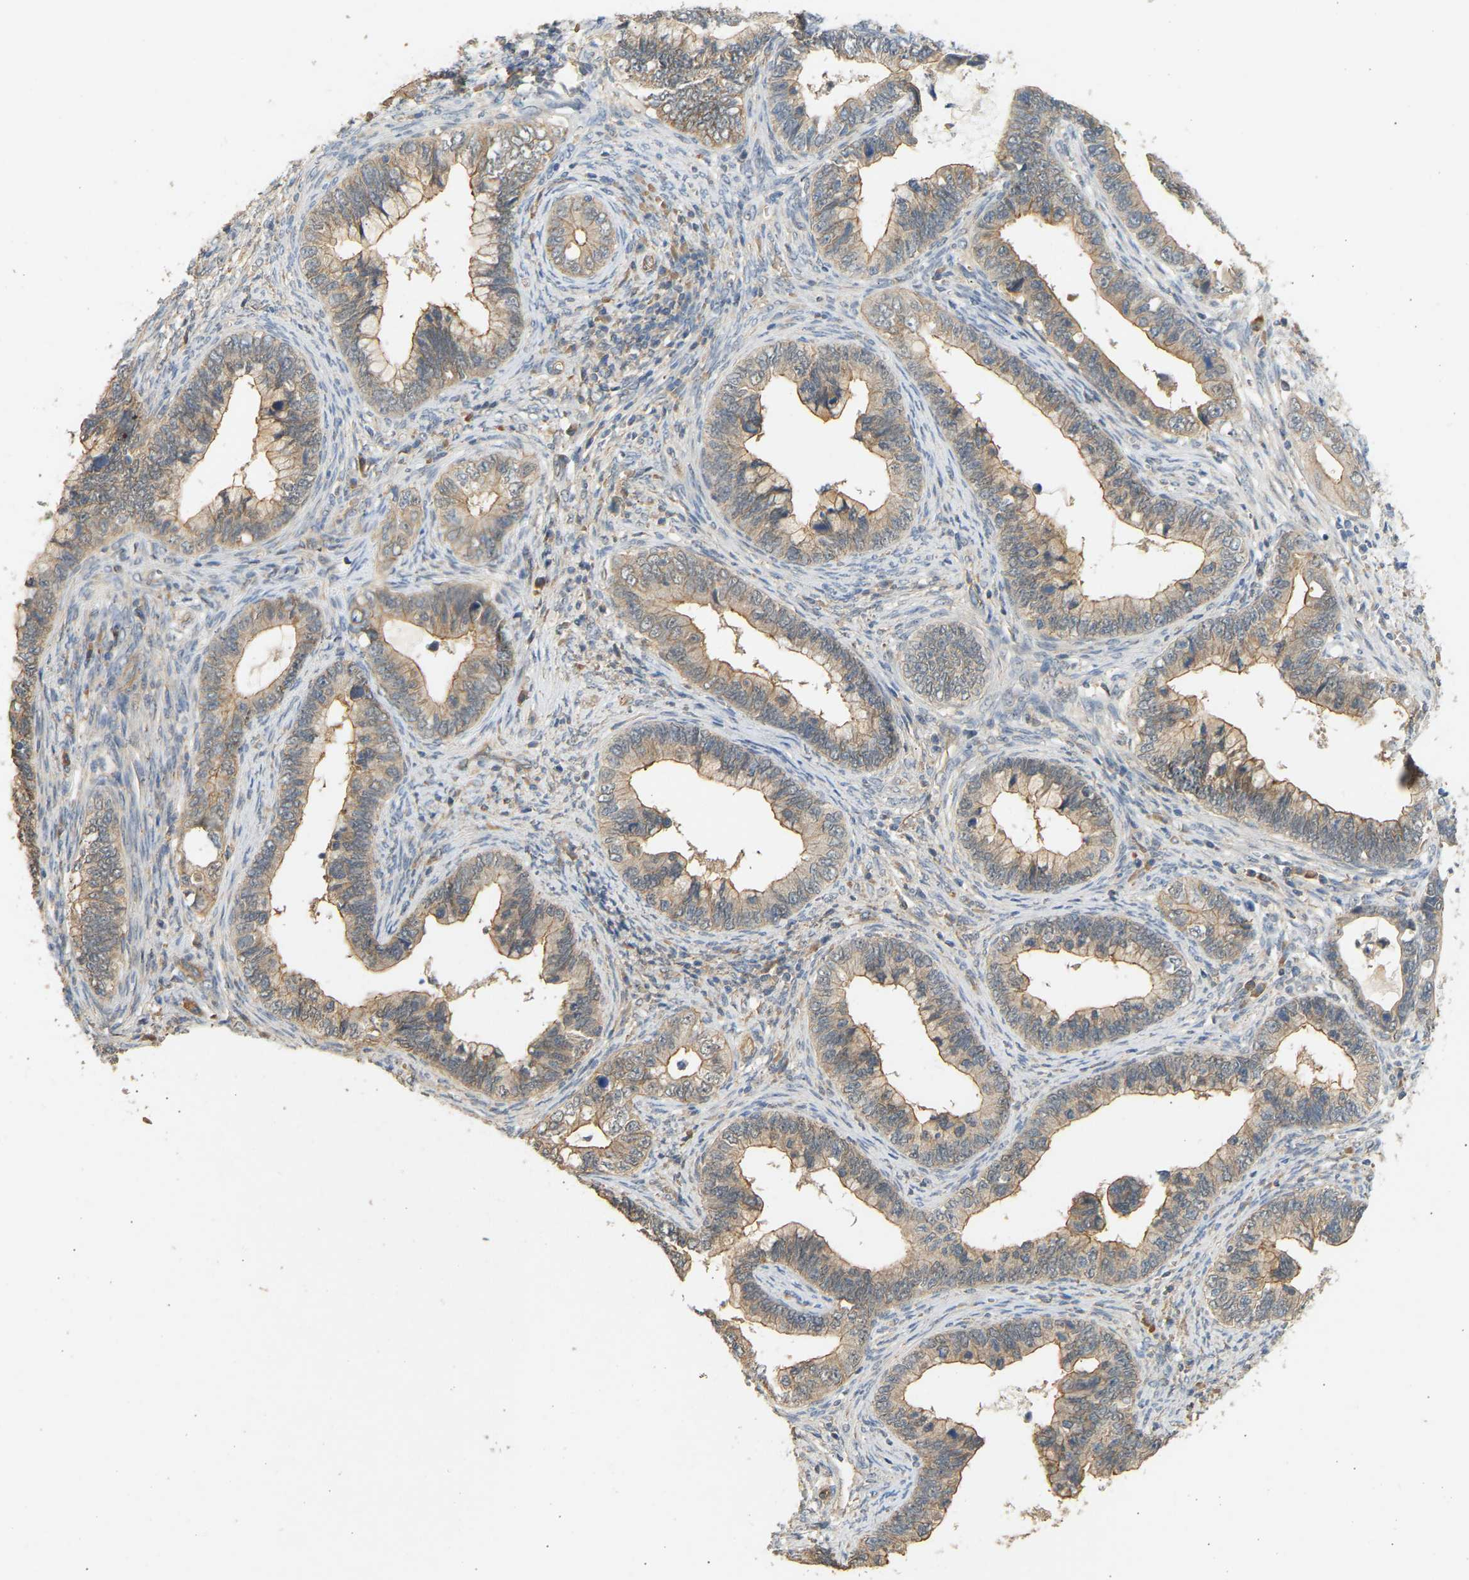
{"staining": {"intensity": "weak", "quantity": ">75%", "location": "cytoplasmic/membranous"}, "tissue": "cervical cancer", "cell_type": "Tumor cells", "image_type": "cancer", "snomed": [{"axis": "morphology", "description": "Adenocarcinoma, NOS"}, {"axis": "topography", "description": "Cervix"}], "caption": "Weak cytoplasmic/membranous protein expression is seen in approximately >75% of tumor cells in cervical cancer.", "gene": "RGL1", "patient": {"sex": "female", "age": 44}}